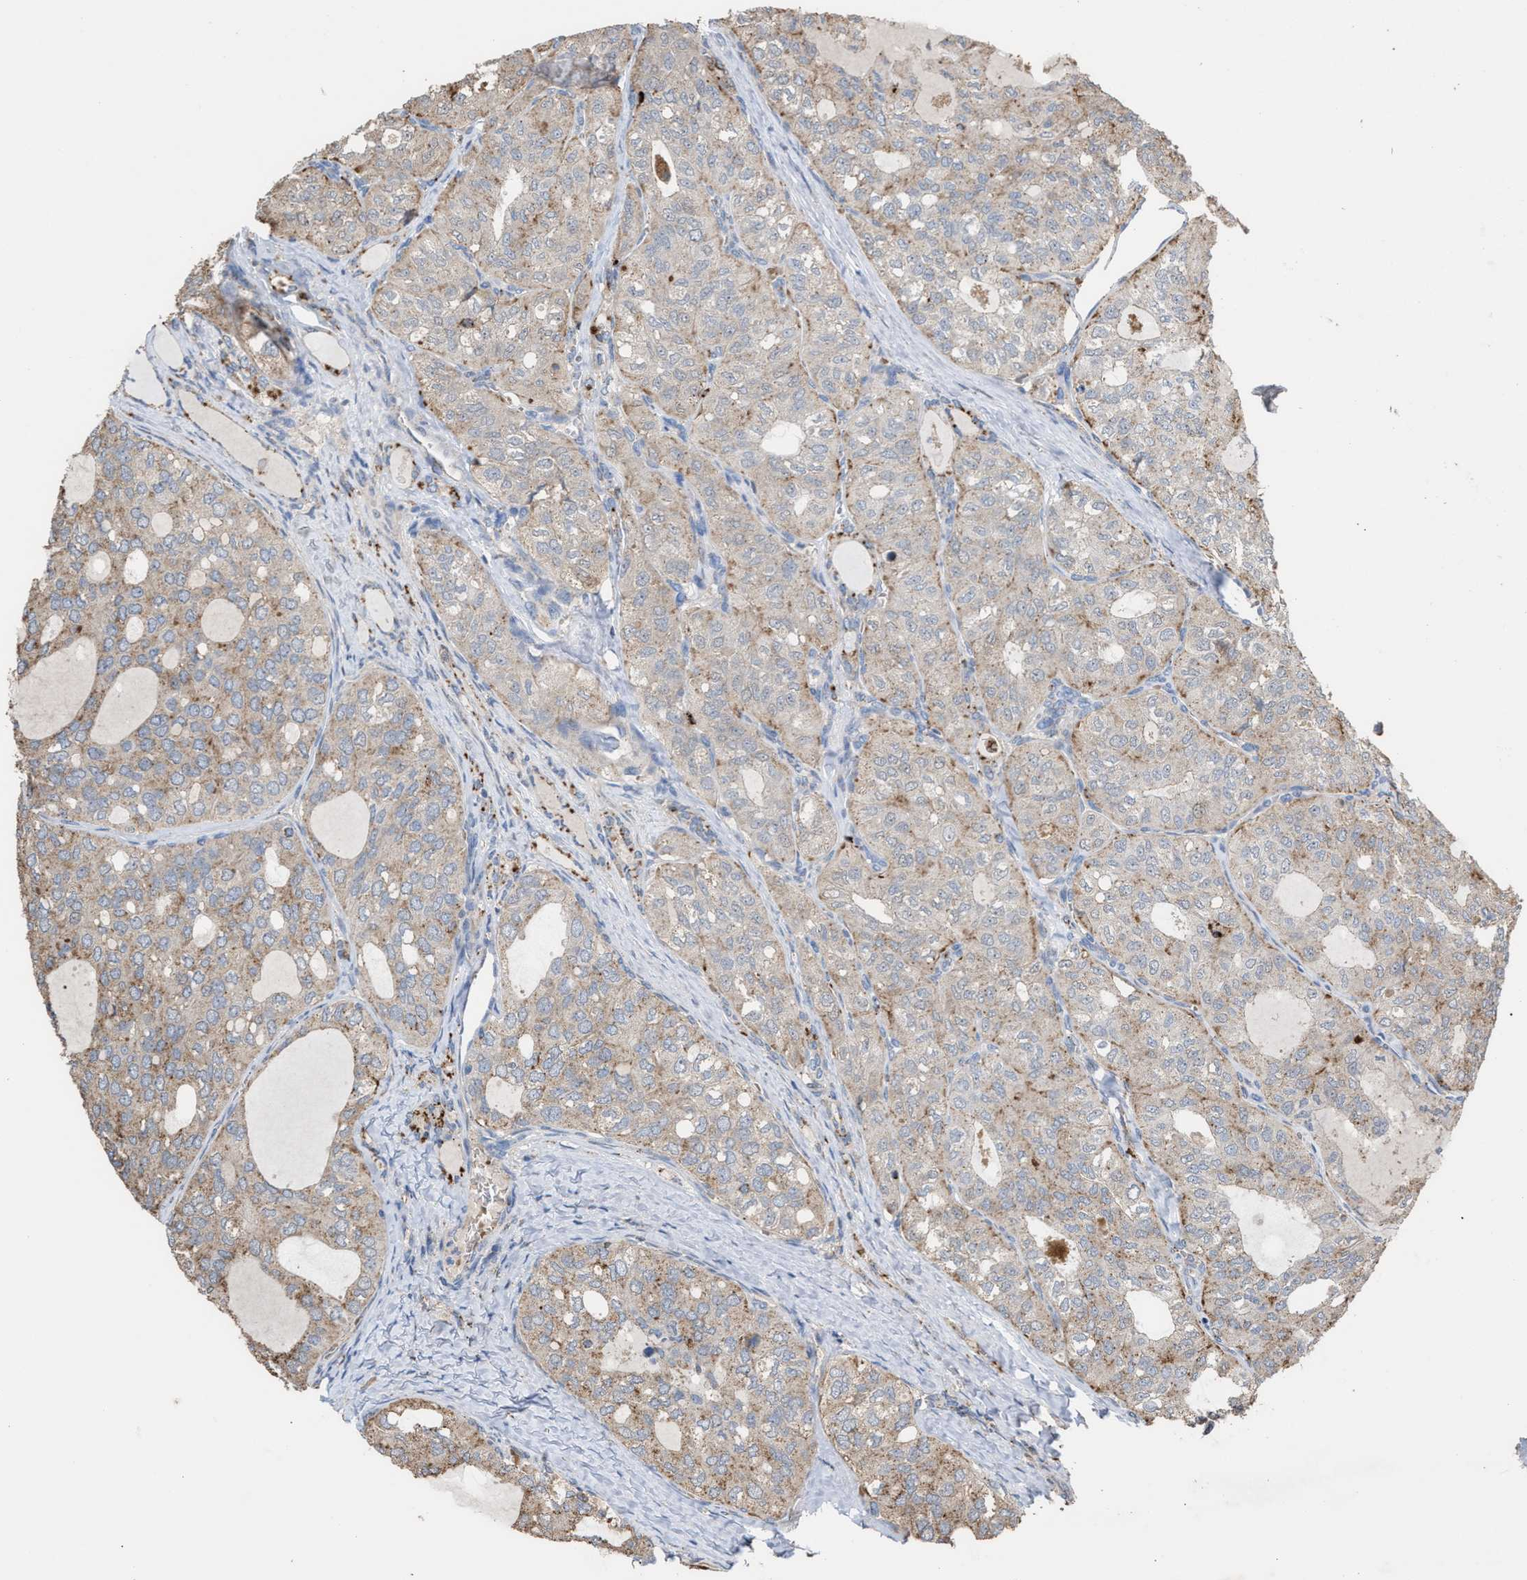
{"staining": {"intensity": "weak", "quantity": "25%-75%", "location": "cytoplasmic/membranous"}, "tissue": "thyroid cancer", "cell_type": "Tumor cells", "image_type": "cancer", "snomed": [{"axis": "morphology", "description": "Follicular adenoma carcinoma, NOS"}, {"axis": "topography", "description": "Thyroid gland"}], "caption": "This photomicrograph demonstrates immunohistochemistry (IHC) staining of thyroid cancer (follicular adenoma carcinoma), with low weak cytoplasmic/membranous expression in approximately 25%-75% of tumor cells.", "gene": "ELMO3", "patient": {"sex": "male", "age": 75}}